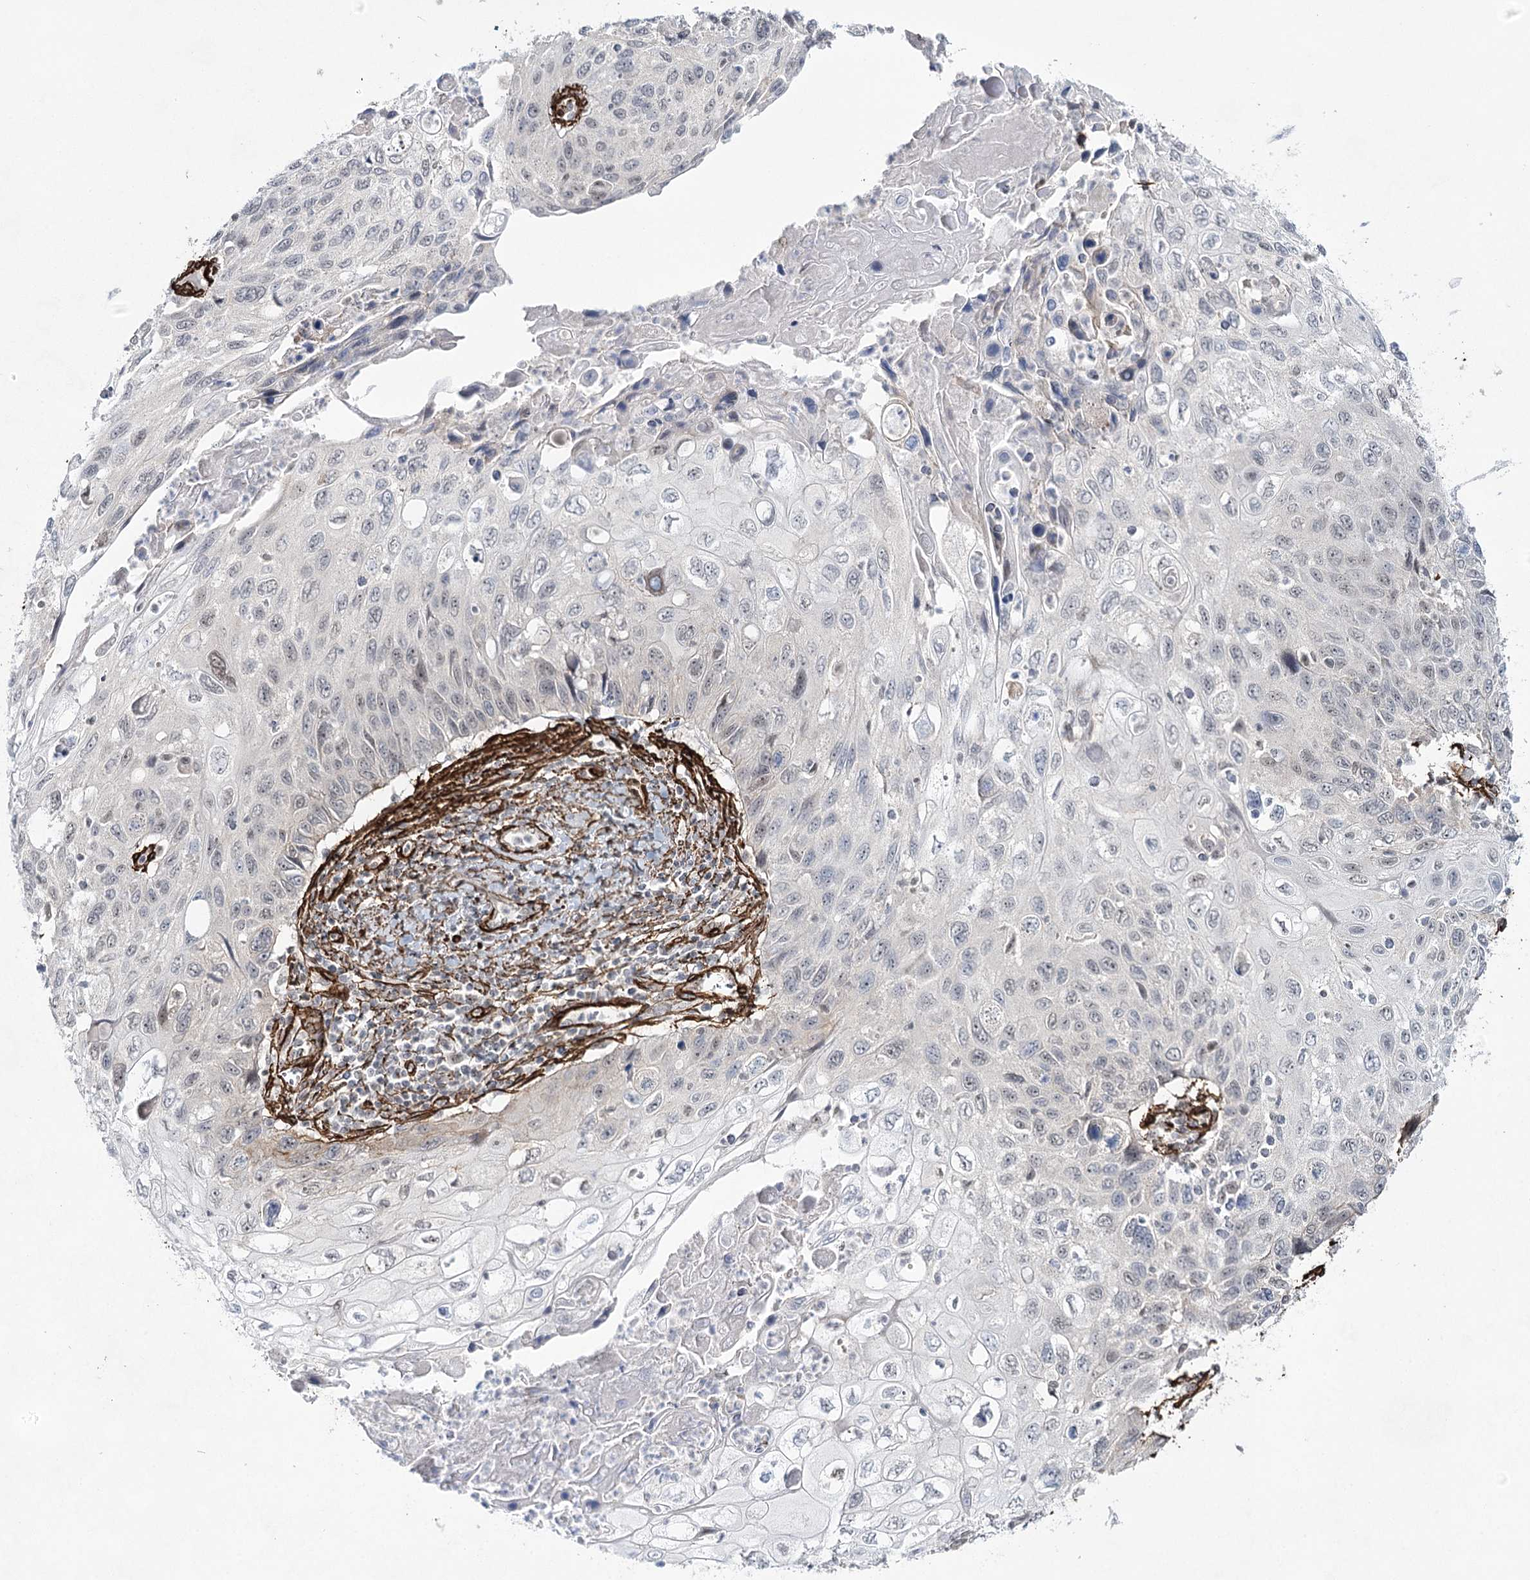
{"staining": {"intensity": "negative", "quantity": "none", "location": "none"}, "tissue": "cervical cancer", "cell_type": "Tumor cells", "image_type": "cancer", "snomed": [{"axis": "morphology", "description": "Squamous cell carcinoma, NOS"}, {"axis": "topography", "description": "Cervix"}], "caption": "DAB immunohistochemical staining of human cervical squamous cell carcinoma exhibits no significant positivity in tumor cells.", "gene": "CWF19L1", "patient": {"sex": "female", "age": 70}}